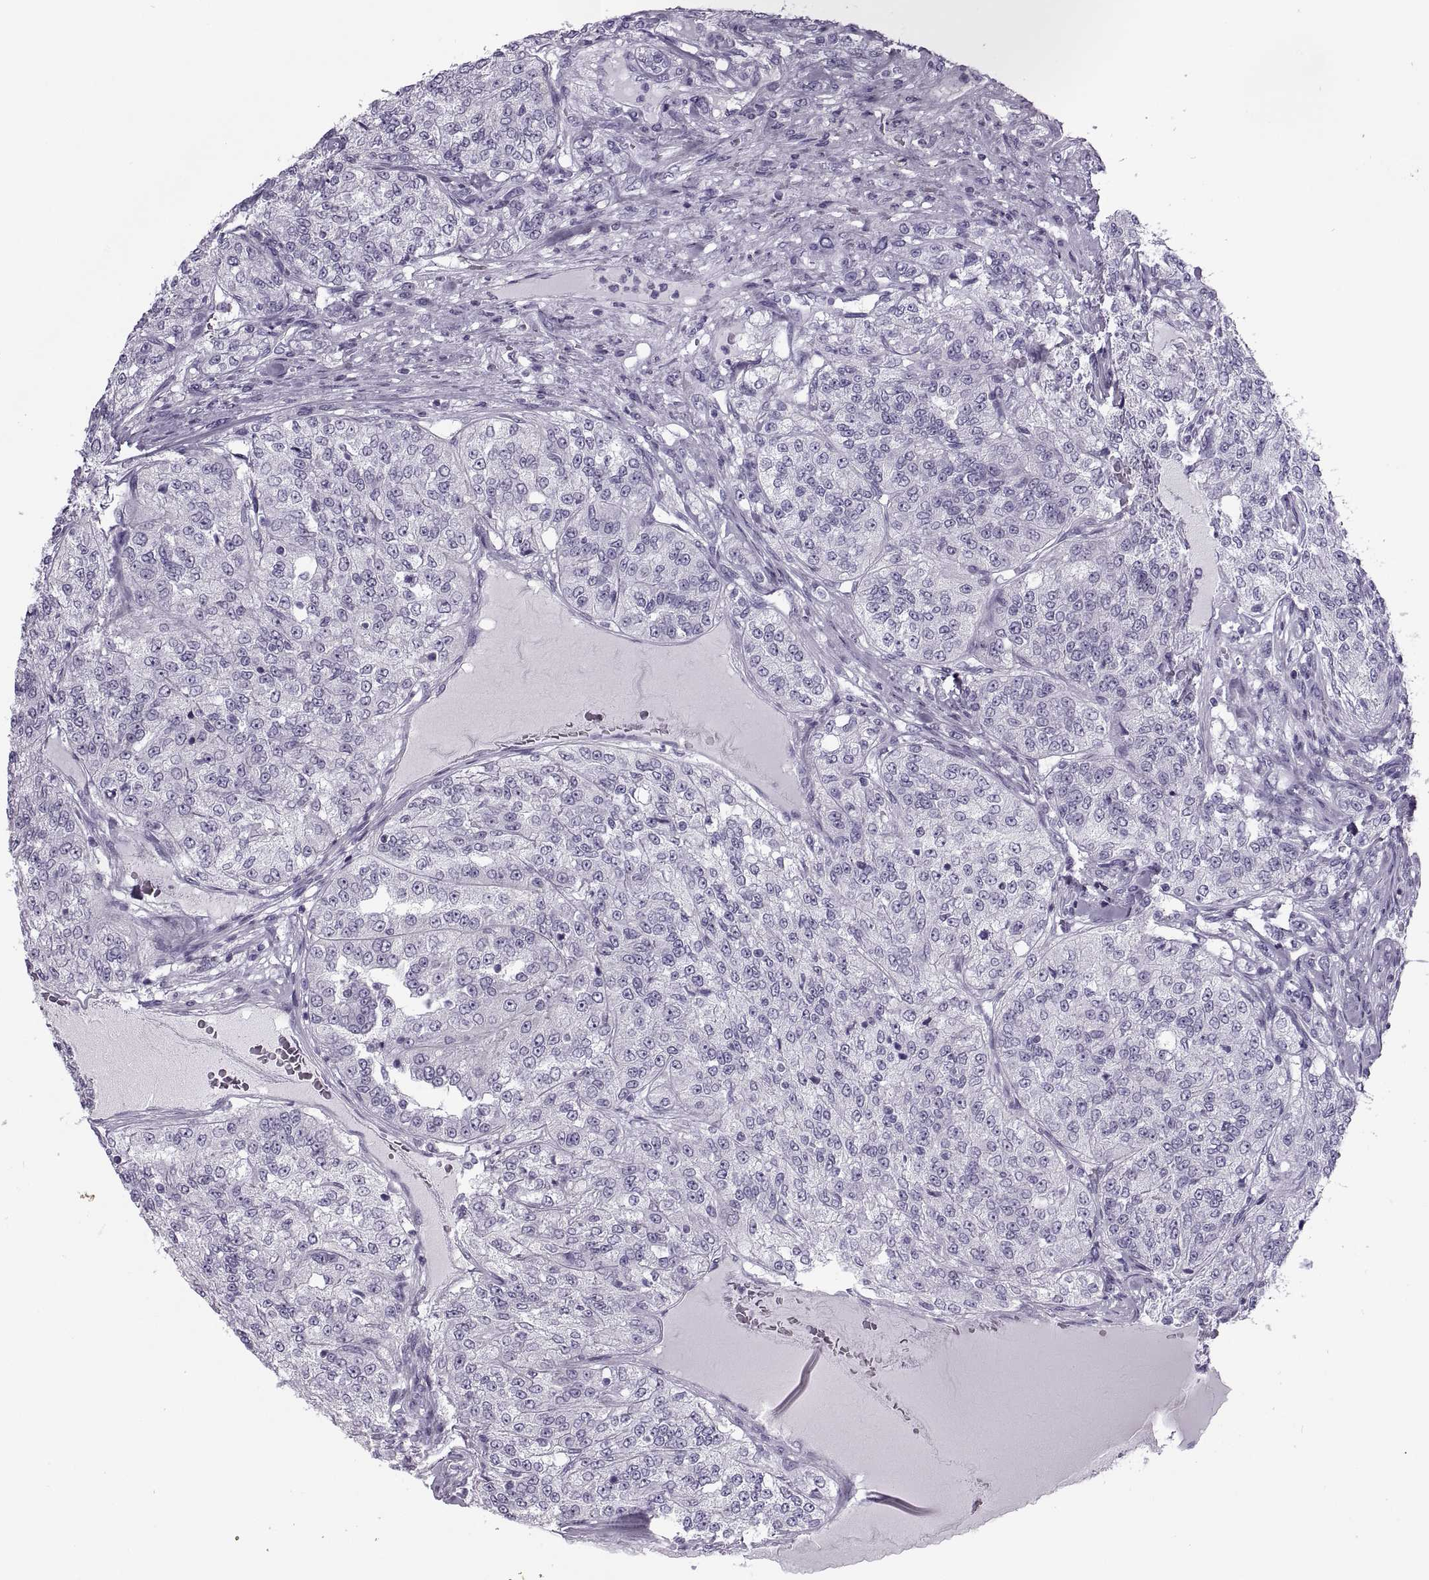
{"staining": {"intensity": "negative", "quantity": "none", "location": "none"}, "tissue": "renal cancer", "cell_type": "Tumor cells", "image_type": "cancer", "snomed": [{"axis": "morphology", "description": "Adenocarcinoma, NOS"}, {"axis": "topography", "description": "Kidney"}], "caption": "High power microscopy micrograph of an IHC image of renal cancer (adenocarcinoma), revealing no significant expression in tumor cells. (DAB (3,3'-diaminobenzidine) IHC with hematoxylin counter stain).", "gene": "RLBP1", "patient": {"sex": "female", "age": 63}}